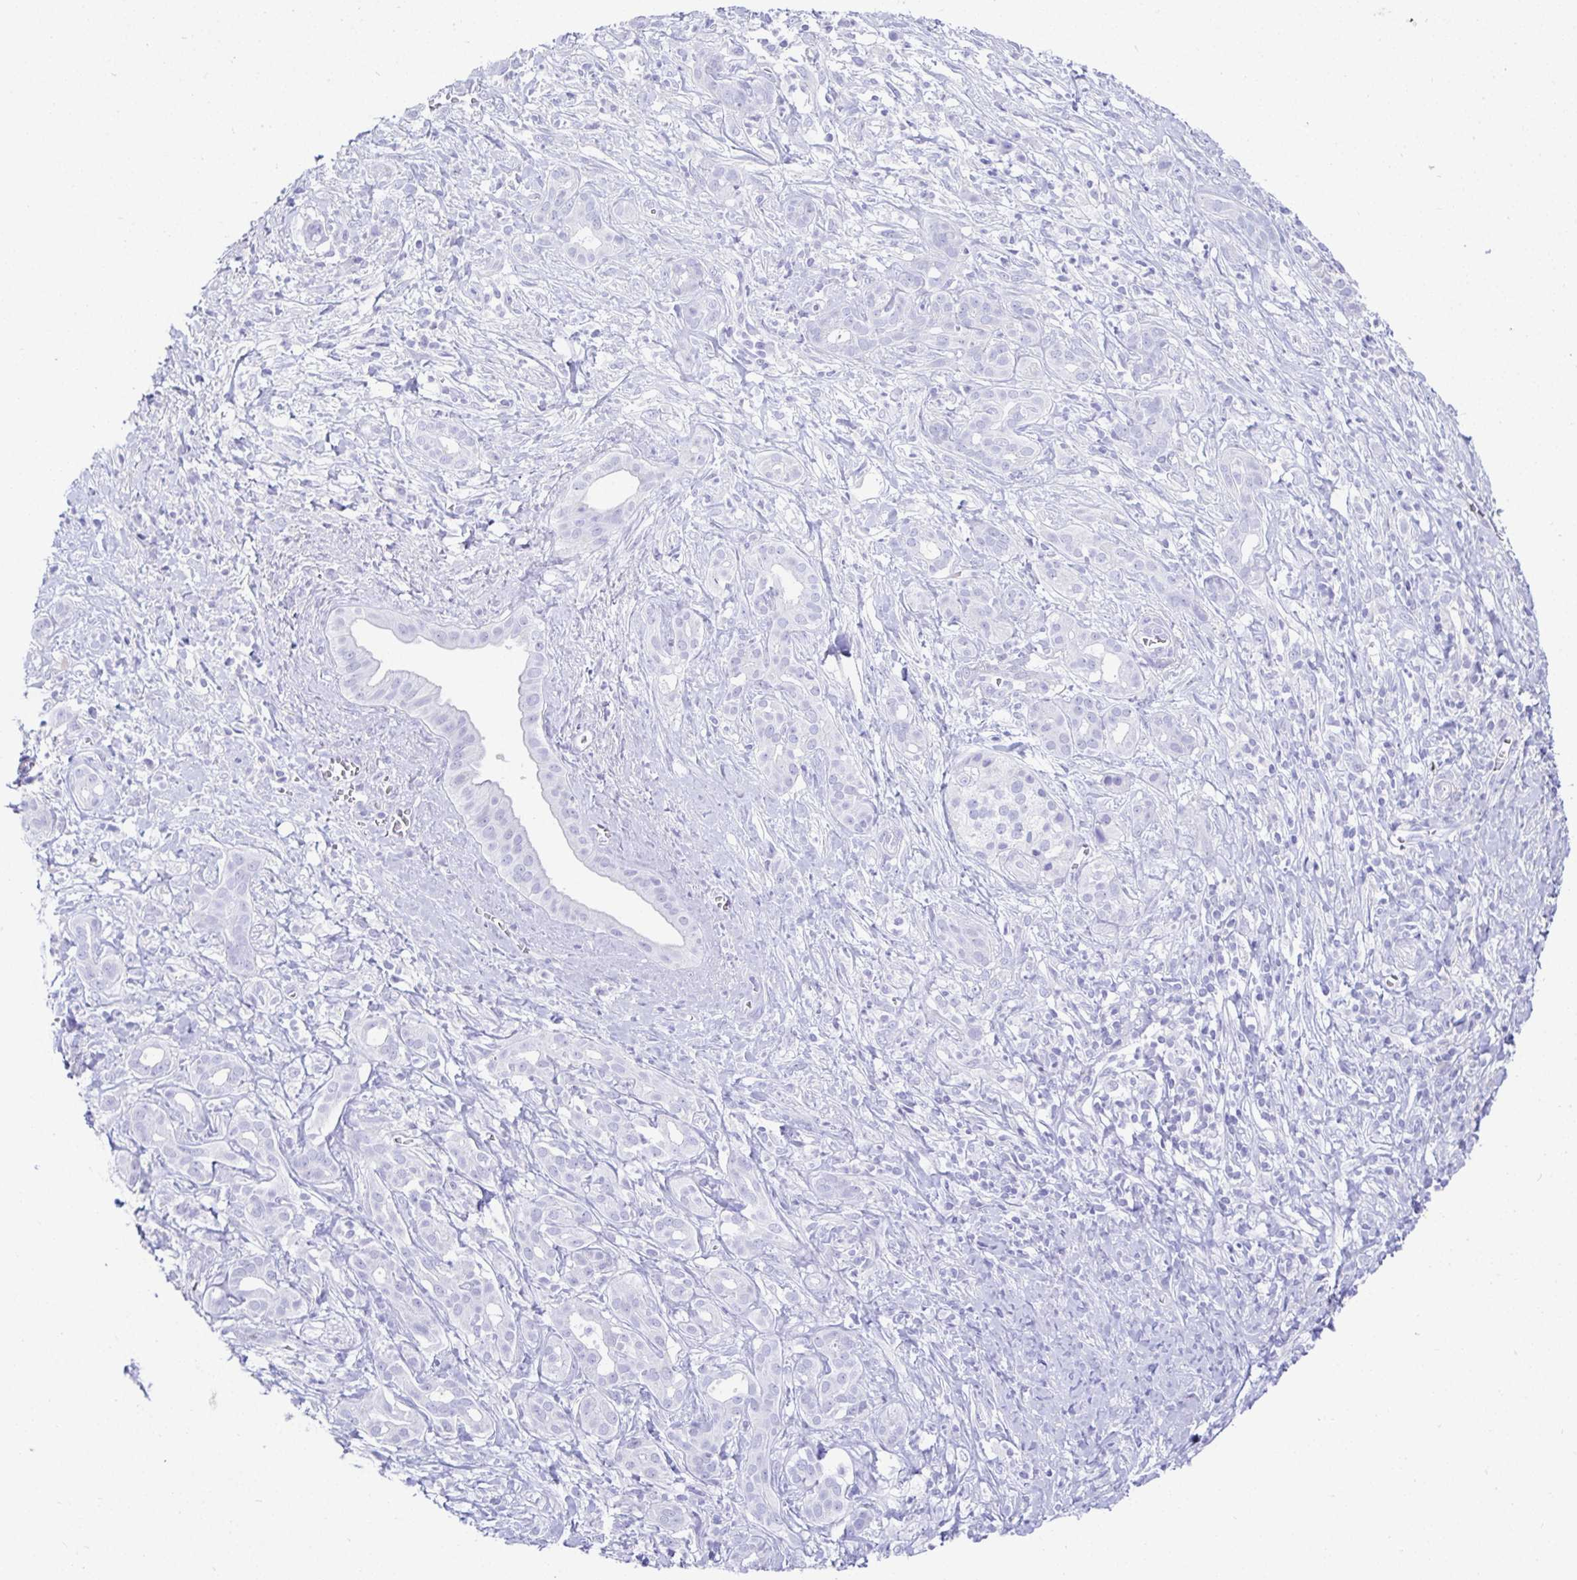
{"staining": {"intensity": "negative", "quantity": "none", "location": "none"}, "tissue": "pancreatic cancer", "cell_type": "Tumor cells", "image_type": "cancer", "snomed": [{"axis": "morphology", "description": "Adenocarcinoma, NOS"}, {"axis": "topography", "description": "Pancreas"}], "caption": "The immunohistochemistry (IHC) micrograph has no significant staining in tumor cells of pancreatic cancer (adenocarcinoma) tissue.", "gene": "TMEM241", "patient": {"sex": "male", "age": 61}}